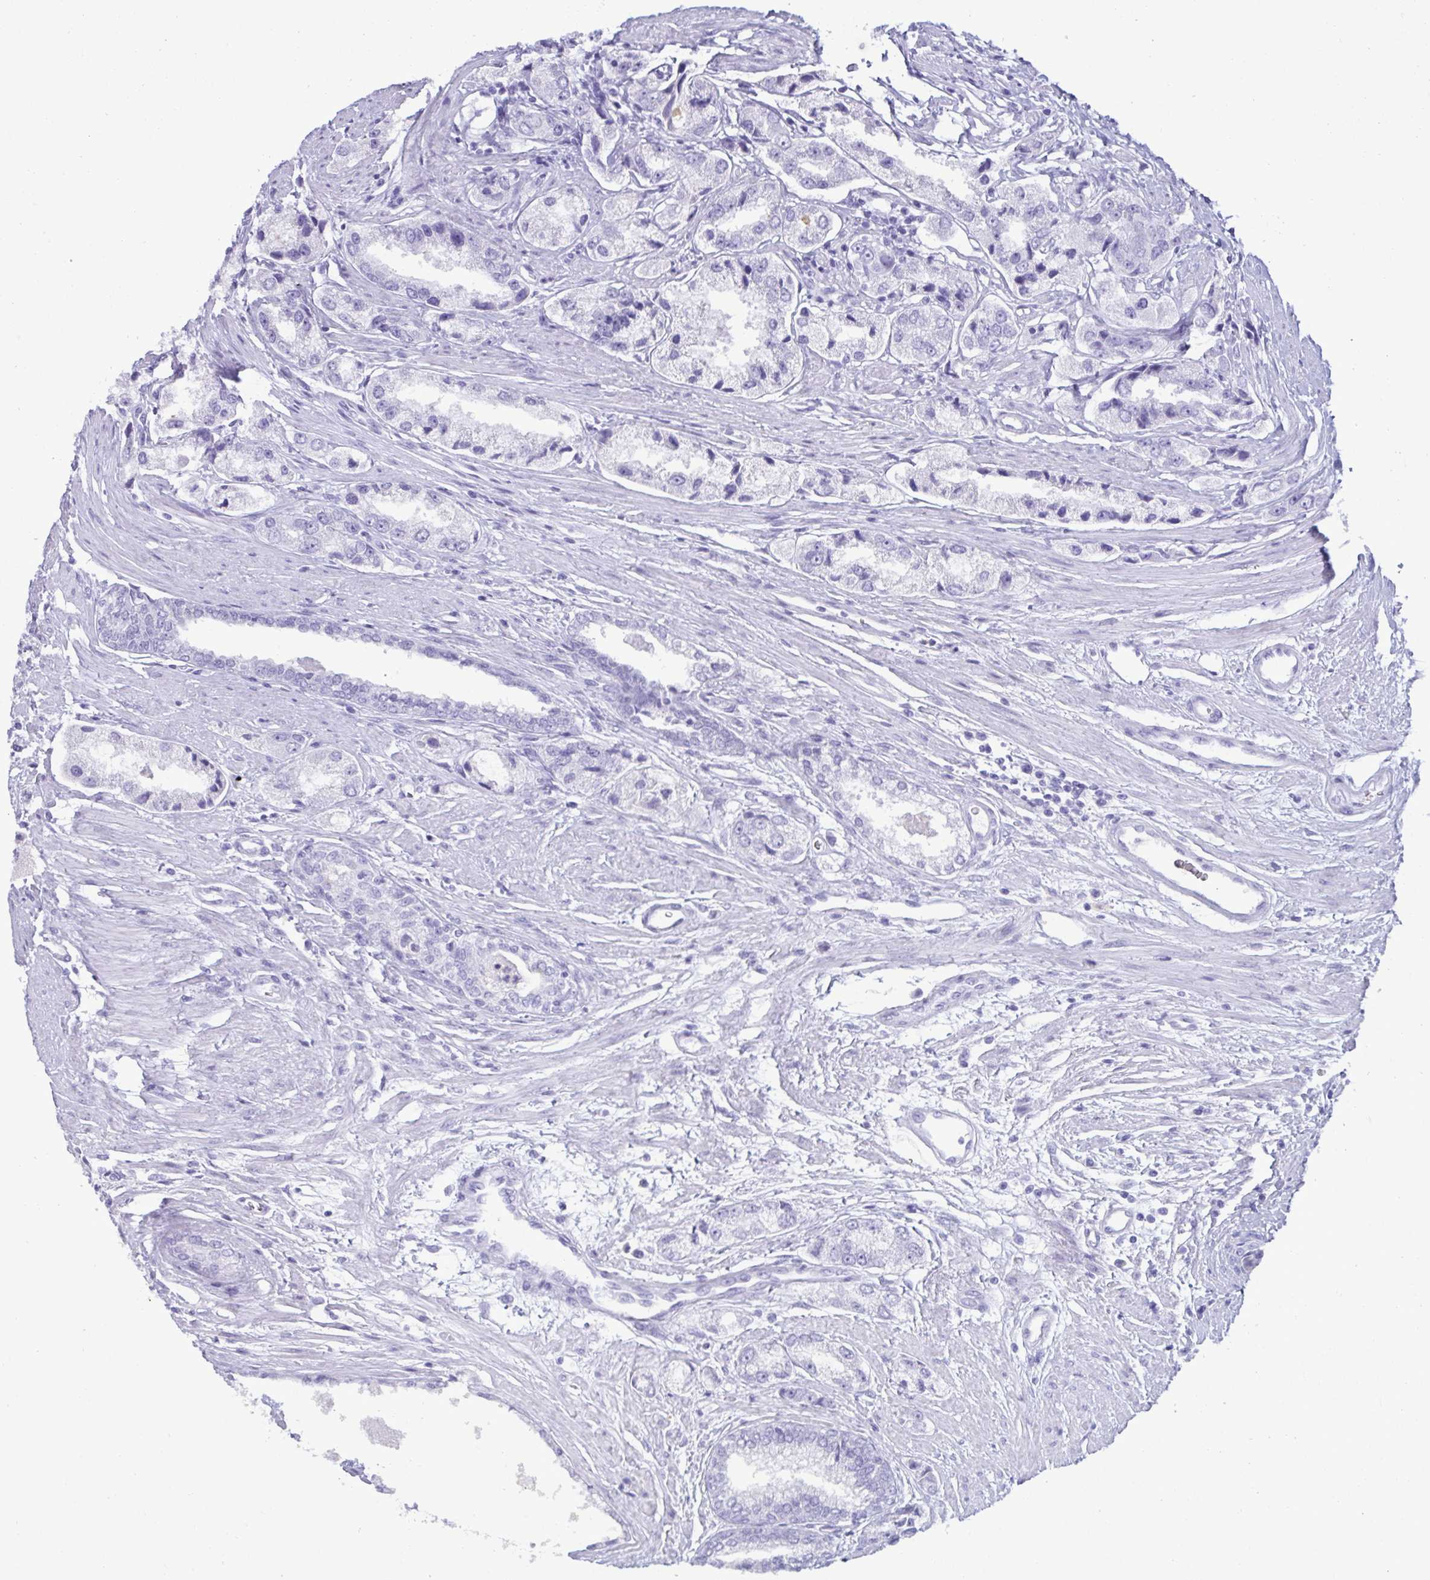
{"staining": {"intensity": "negative", "quantity": "none", "location": "none"}, "tissue": "prostate cancer", "cell_type": "Tumor cells", "image_type": "cancer", "snomed": [{"axis": "morphology", "description": "Adenocarcinoma, Low grade"}, {"axis": "topography", "description": "Prostate"}], "caption": "A high-resolution histopathology image shows IHC staining of prostate adenocarcinoma (low-grade), which displays no significant positivity in tumor cells.", "gene": "LTF", "patient": {"sex": "male", "age": 69}}